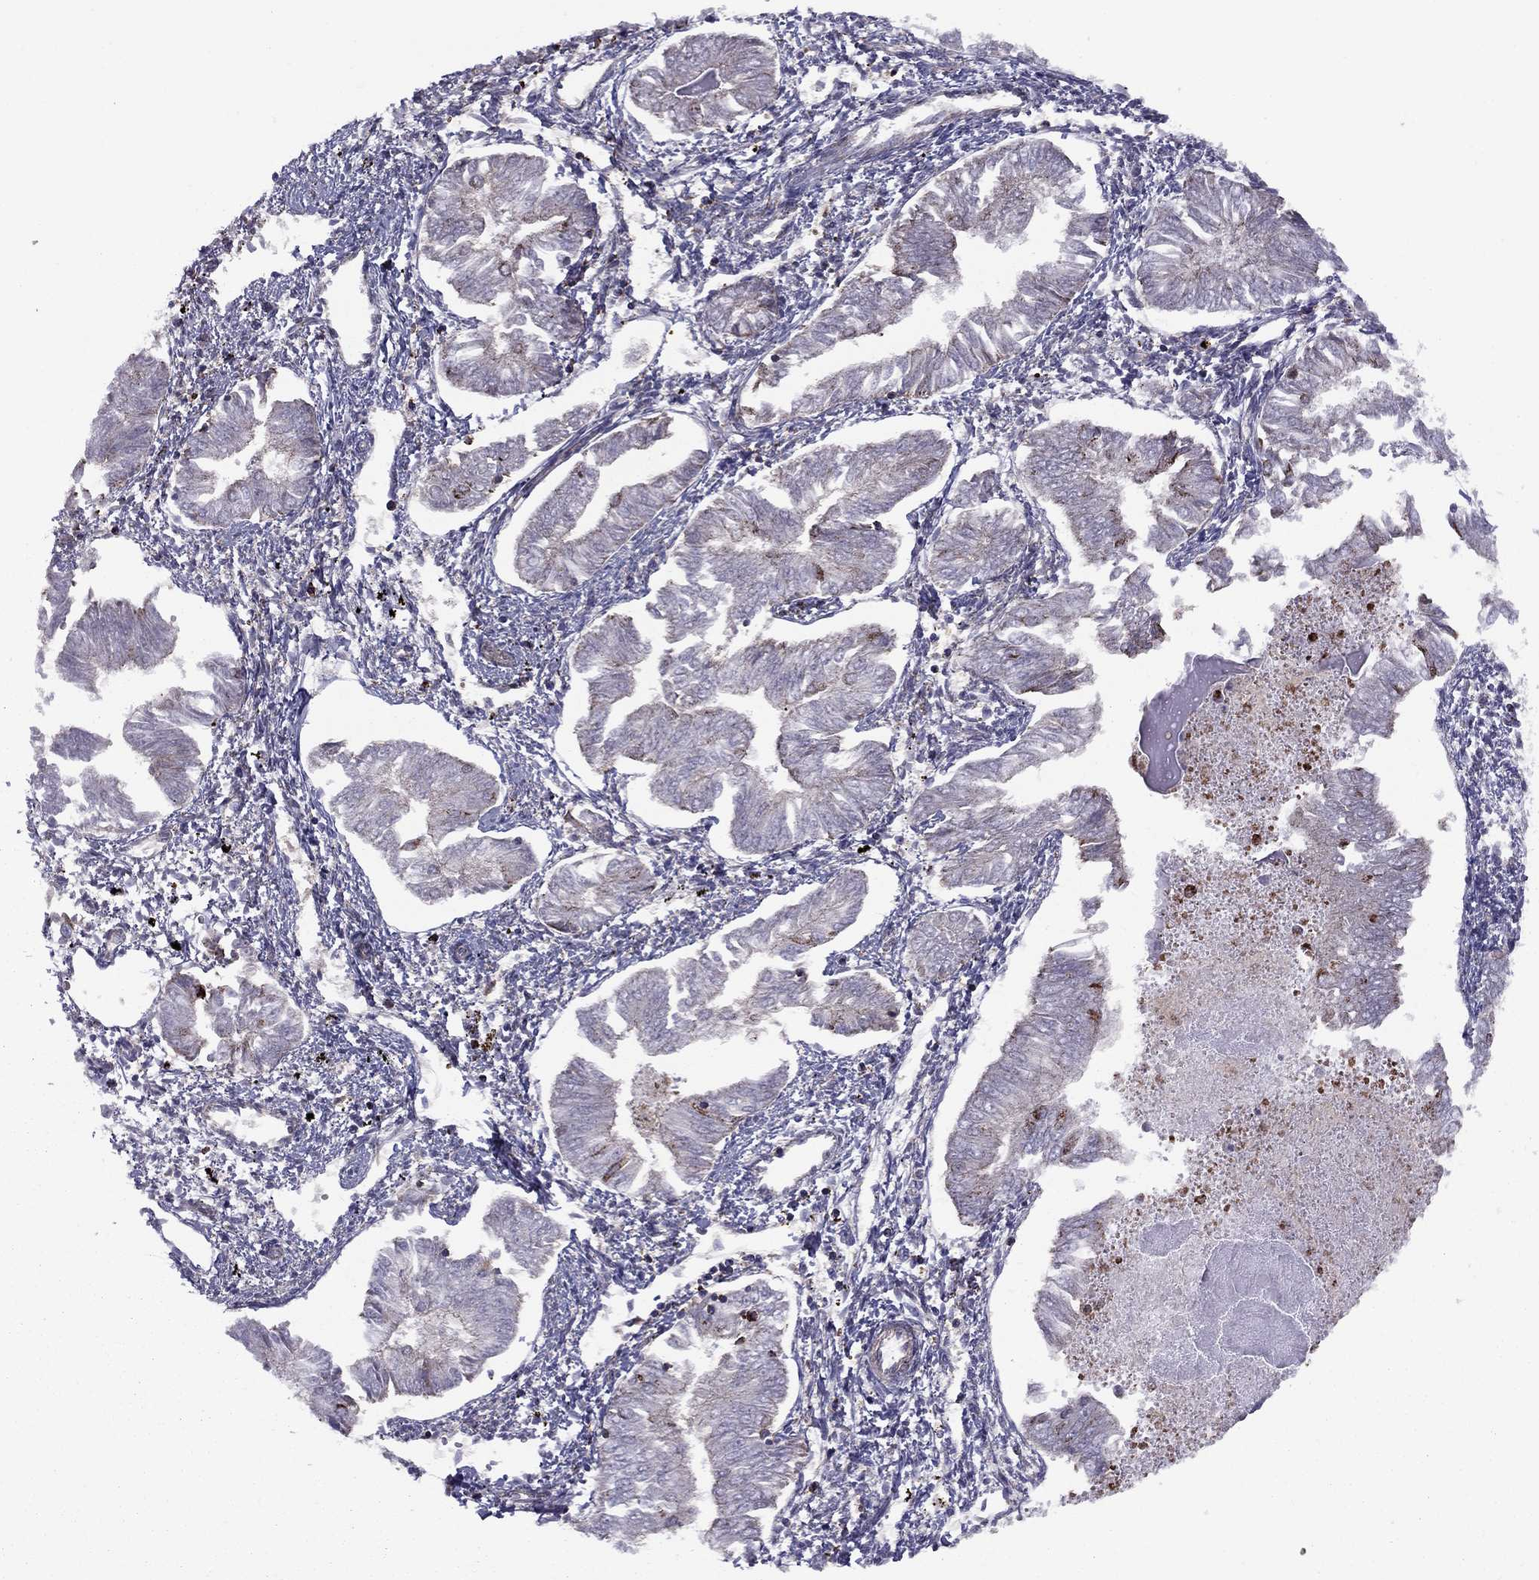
{"staining": {"intensity": "moderate", "quantity": "<25%", "location": "cytoplasmic/membranous"}, "tissue": "endometrial cancer", "cell_type": "Tumor cells", "image_type": "cancer", "snomed": [{"axis": "morphology", "description": "Adenocarcinoma, NOS"}, {"axis": "topography", "description": "Endometrium"}], "caption": "Immunohistochemical staining of human adenocarcinoma (endometrial) displays low levels of moderate cytoplasmic/membranous staining in about <25% of tumor cells.", "gene": "ALG6", "patient": {"sex": "female", "age": 53}}